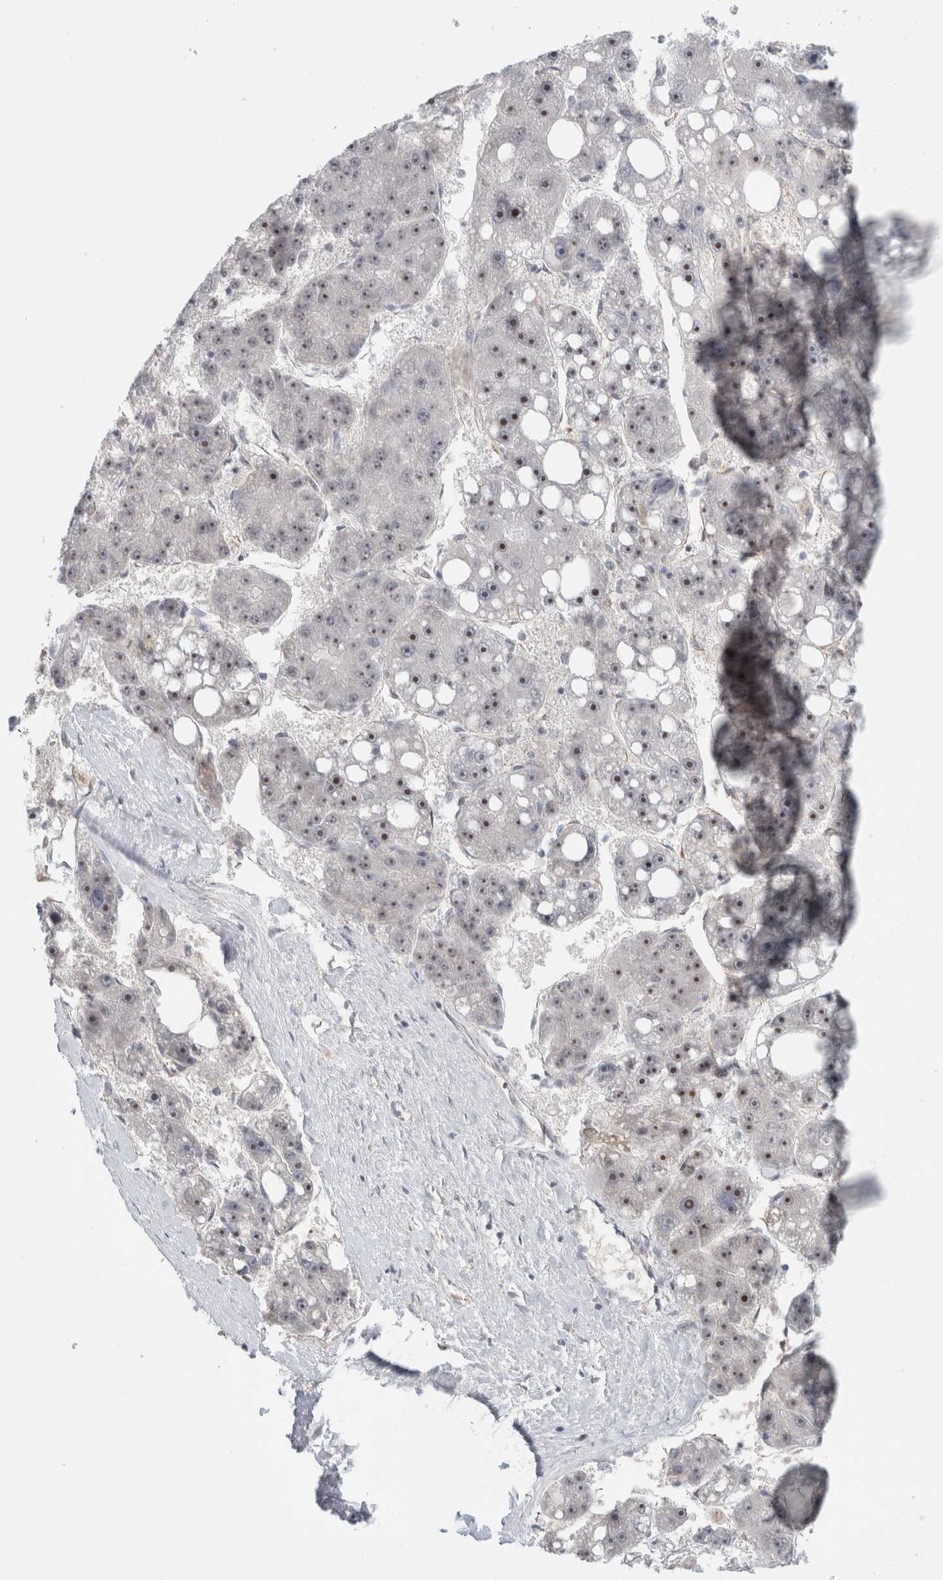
{"staining": {"intensity": "moderate", "quantity": "25%-75%", "location": "nuclear"}, "tissue": "liver cancer", "cell_type": "Tumor cells", "image_type": "cancer", "snomed": [{"axis": "morphology", "description": "Carcinoma, Hepatocellular, NOS"}, {"axis": "topography", "description": "Liver"}], "caption": "DAB (3,3'-diaminobenzidine) immunohistochemical staining of human liver cancer (hepatocellular carcinoma) exhibits moderate nuclear protein expression in approximately 25%-75% of tumor cells.", "gene": "RBMX2", "patient": {"sex": "female", "age": 61}}